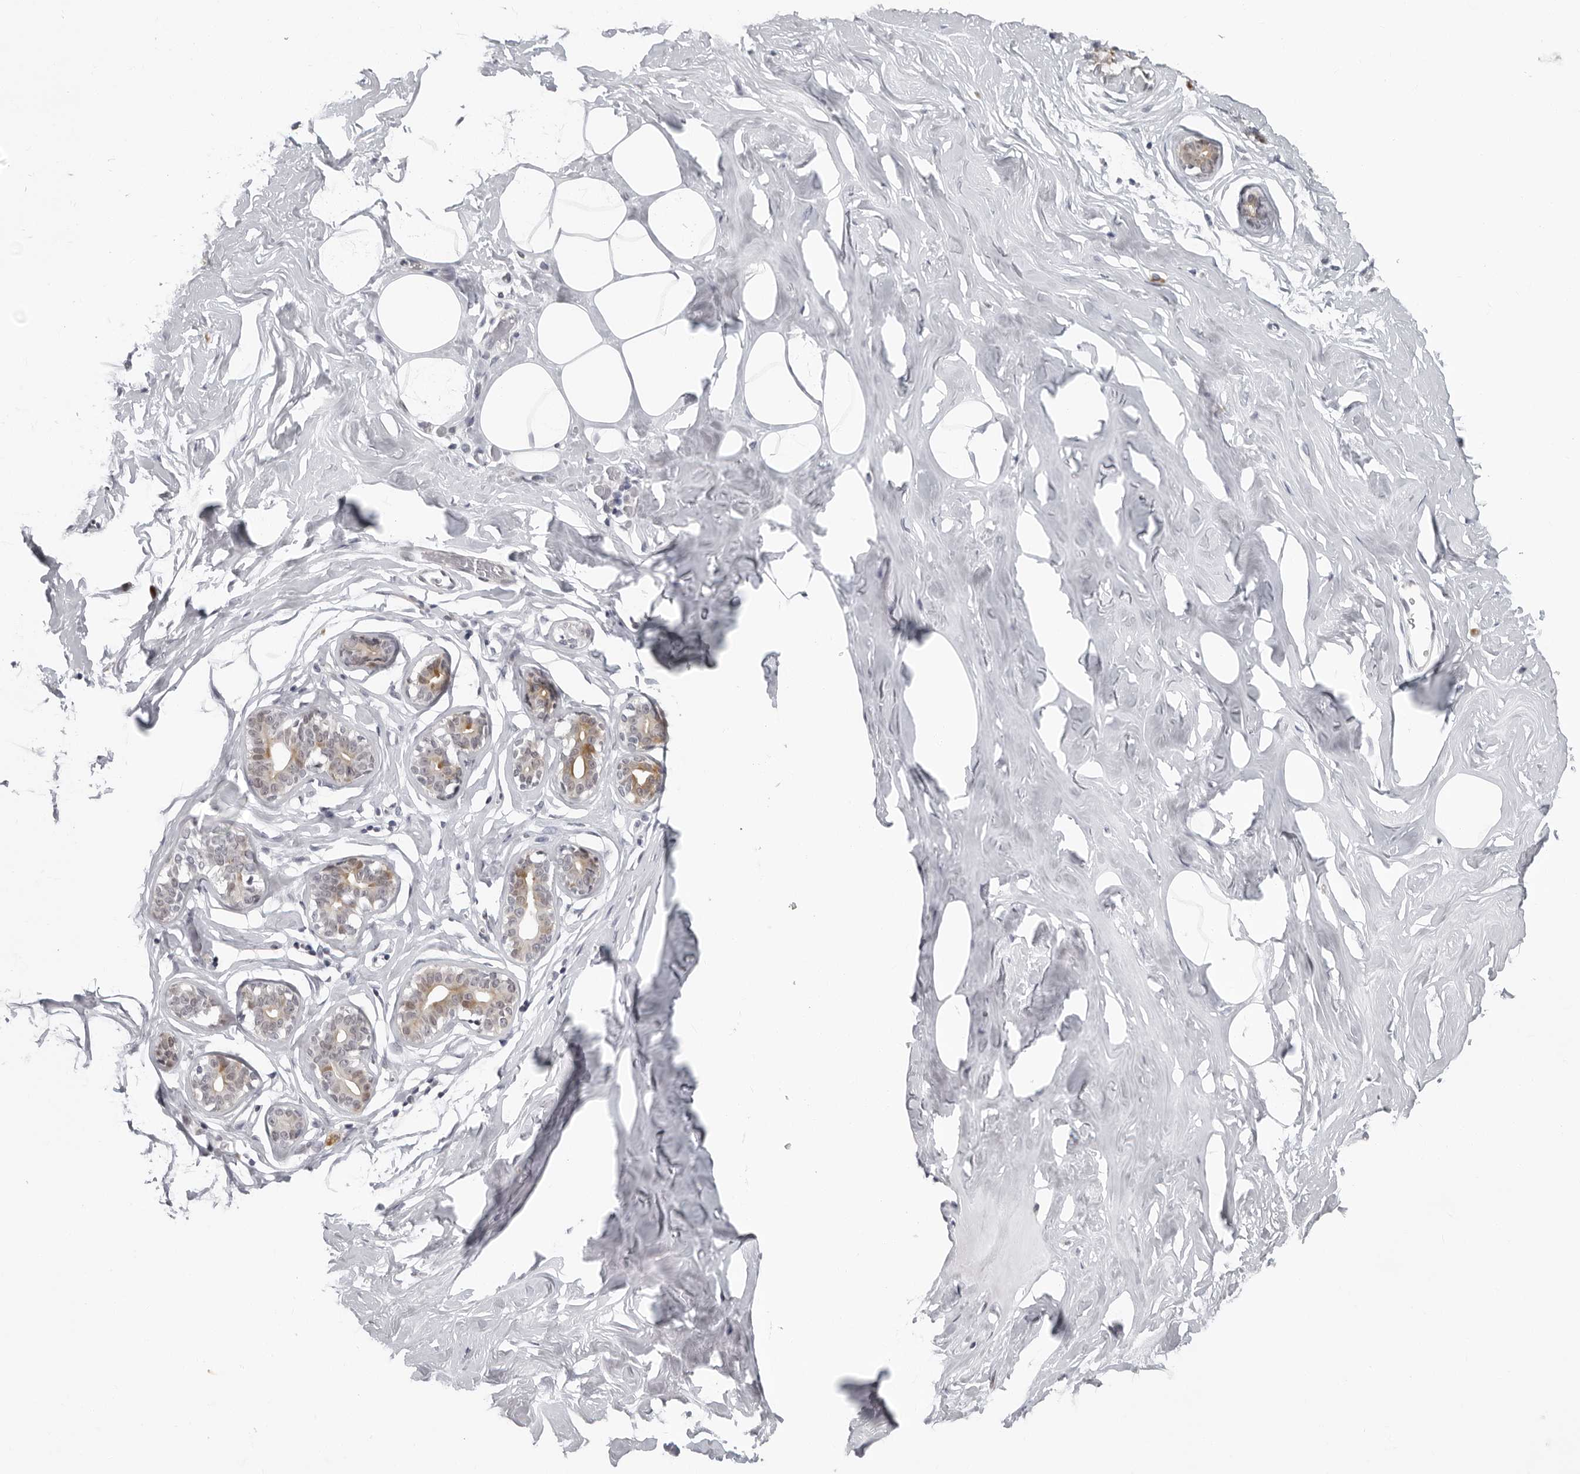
{"staining": {"intensity": "negative", "quantity": "none", "location": "none"}, "tissue": "adipose tissue", "cell_type": "Adipocytes", "image_type": "normal", "snomed": [{"axis": "morphology", "description": "Normal tissue, NOS"}, {"axis": "morphology", "description": "Fibrosis, NOS"}, {"axis": "topography", "description": "Breast"}, {"axis": "topography", "description": "Adipose tissue"}], "caption": "Immunohistochemistry of benign human adipose tissue exhibits no positivity in adipocytes. (DAB immunohistochemistry visualized using brightfield microscopy, high magnification).", "gene": "PIP4K2C", "patient": {"sex": "female", "age": 39}}